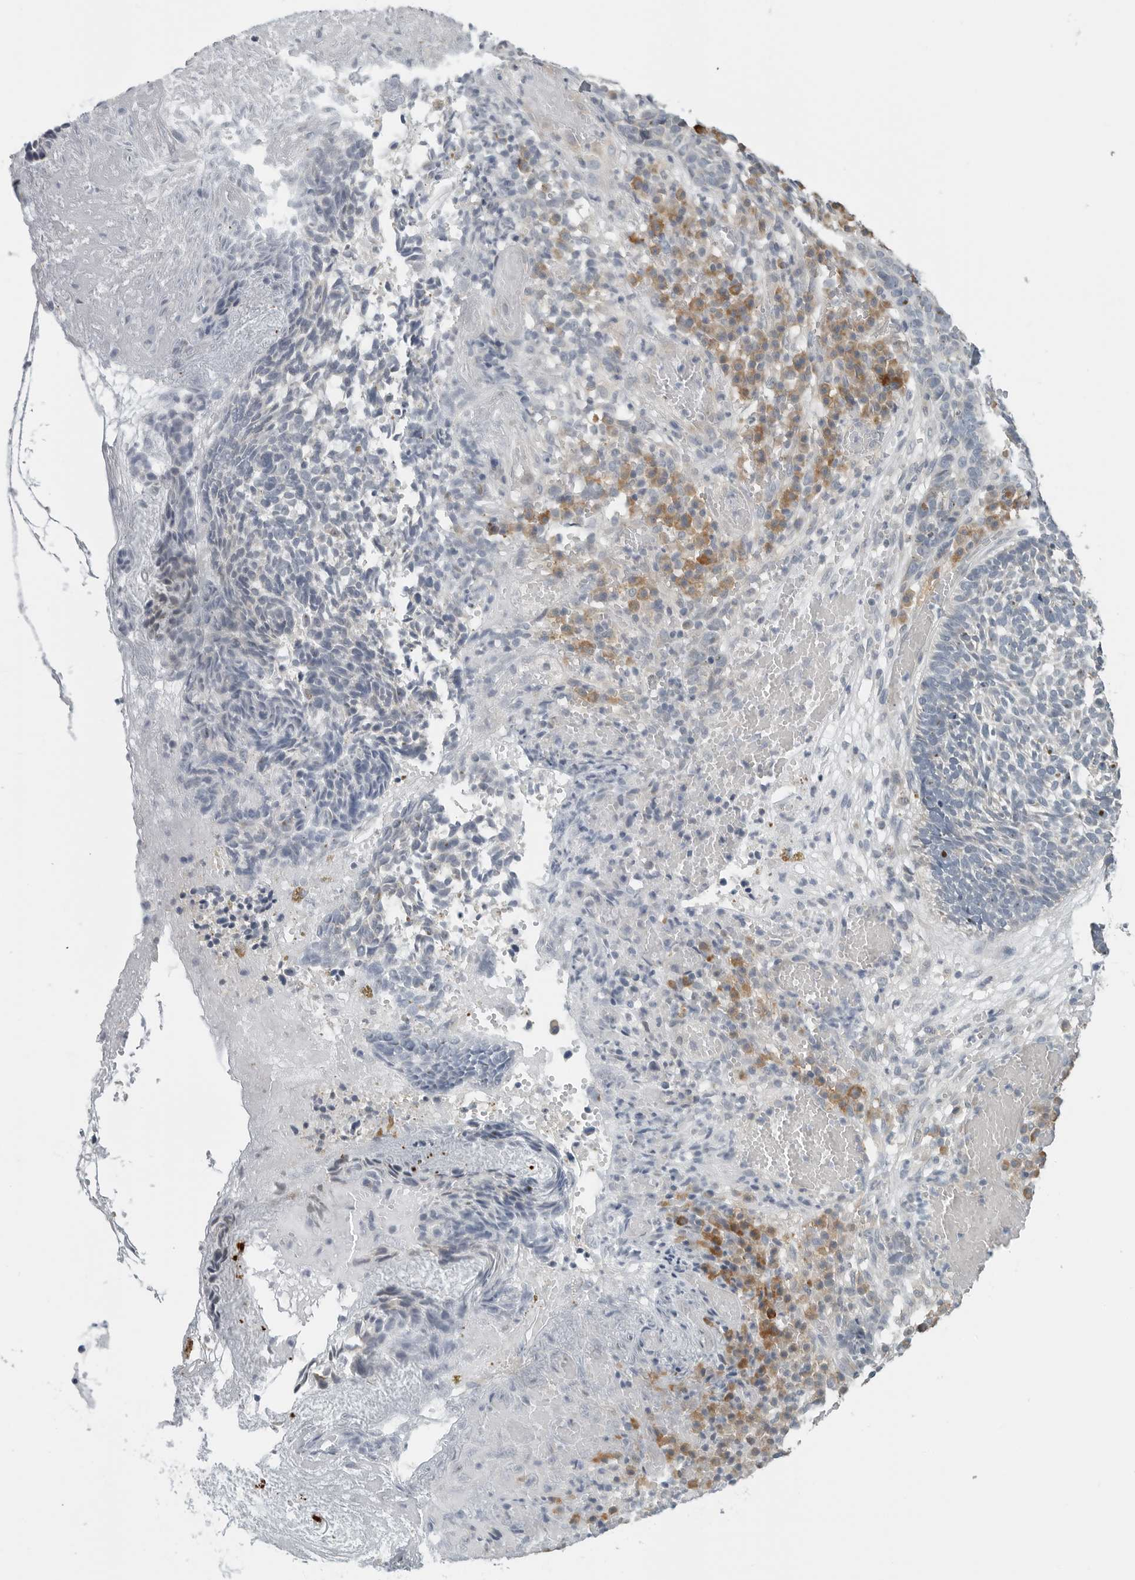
{"staining": {"intensity": "negative", "quantity": "none", "location": "none"}, "tissue": "skin cancer", "cell_type": "Tumor cells", "image_type": "cancer", "snomed": [{"axis": "morphology", "description": "Basal cell carcinoma"}, {"axis": "topography", "description": "Skin"}], "caption": "IHC micrograph of neoplastic tissue: basal cell carcinoma (skin) stained with DAB exhibits no significant protein staining in tumor cells. The staining was performed using DAB to visualize the protein expression in brown, while the nuclei were stained in blue with hematoxylin (Magnification: 20x).", "gene": "IL12RB2", "patient": {"sex": "male", "age": 85}}